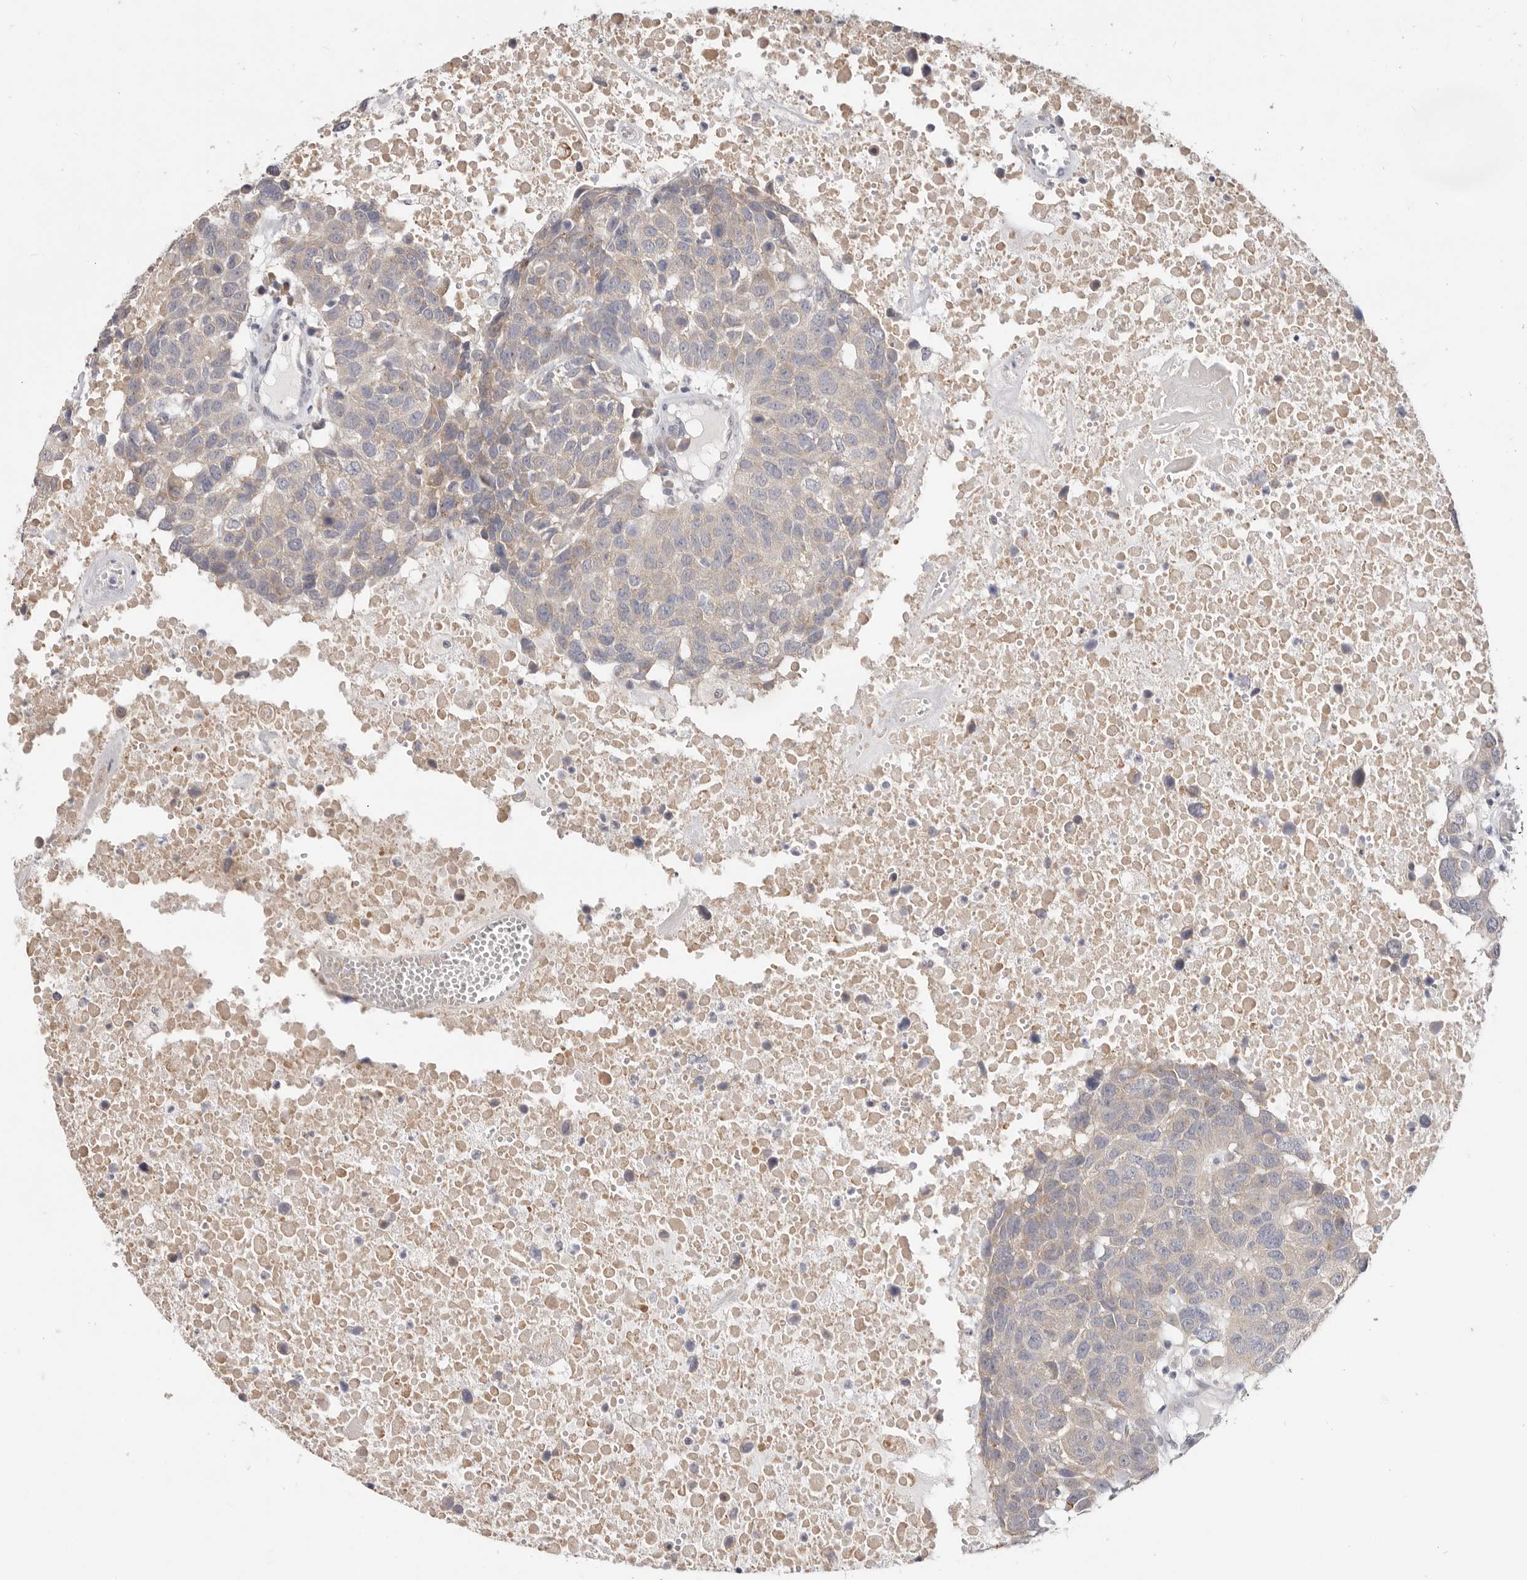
{"staining": {"intensity": "negative", "quantity": "none", "location": "none"}, "tissue": "head and neck cancer", "cell_type": "Tumor cells", "image_type": "cancer", "snomed": [{"axis": "morphology", "description": "Squamous cell carcinoma, NOS"}, {"axis": "topography", "description": "Head-Neck"}], "caption": "Immunohistochemistry image of head and neck squamous cell carcinoma stained for a protein (brown), which exhibits no expression in tumor cells.", "gene": "WDR77", "patient": {"sex": "male", "age": 66}}